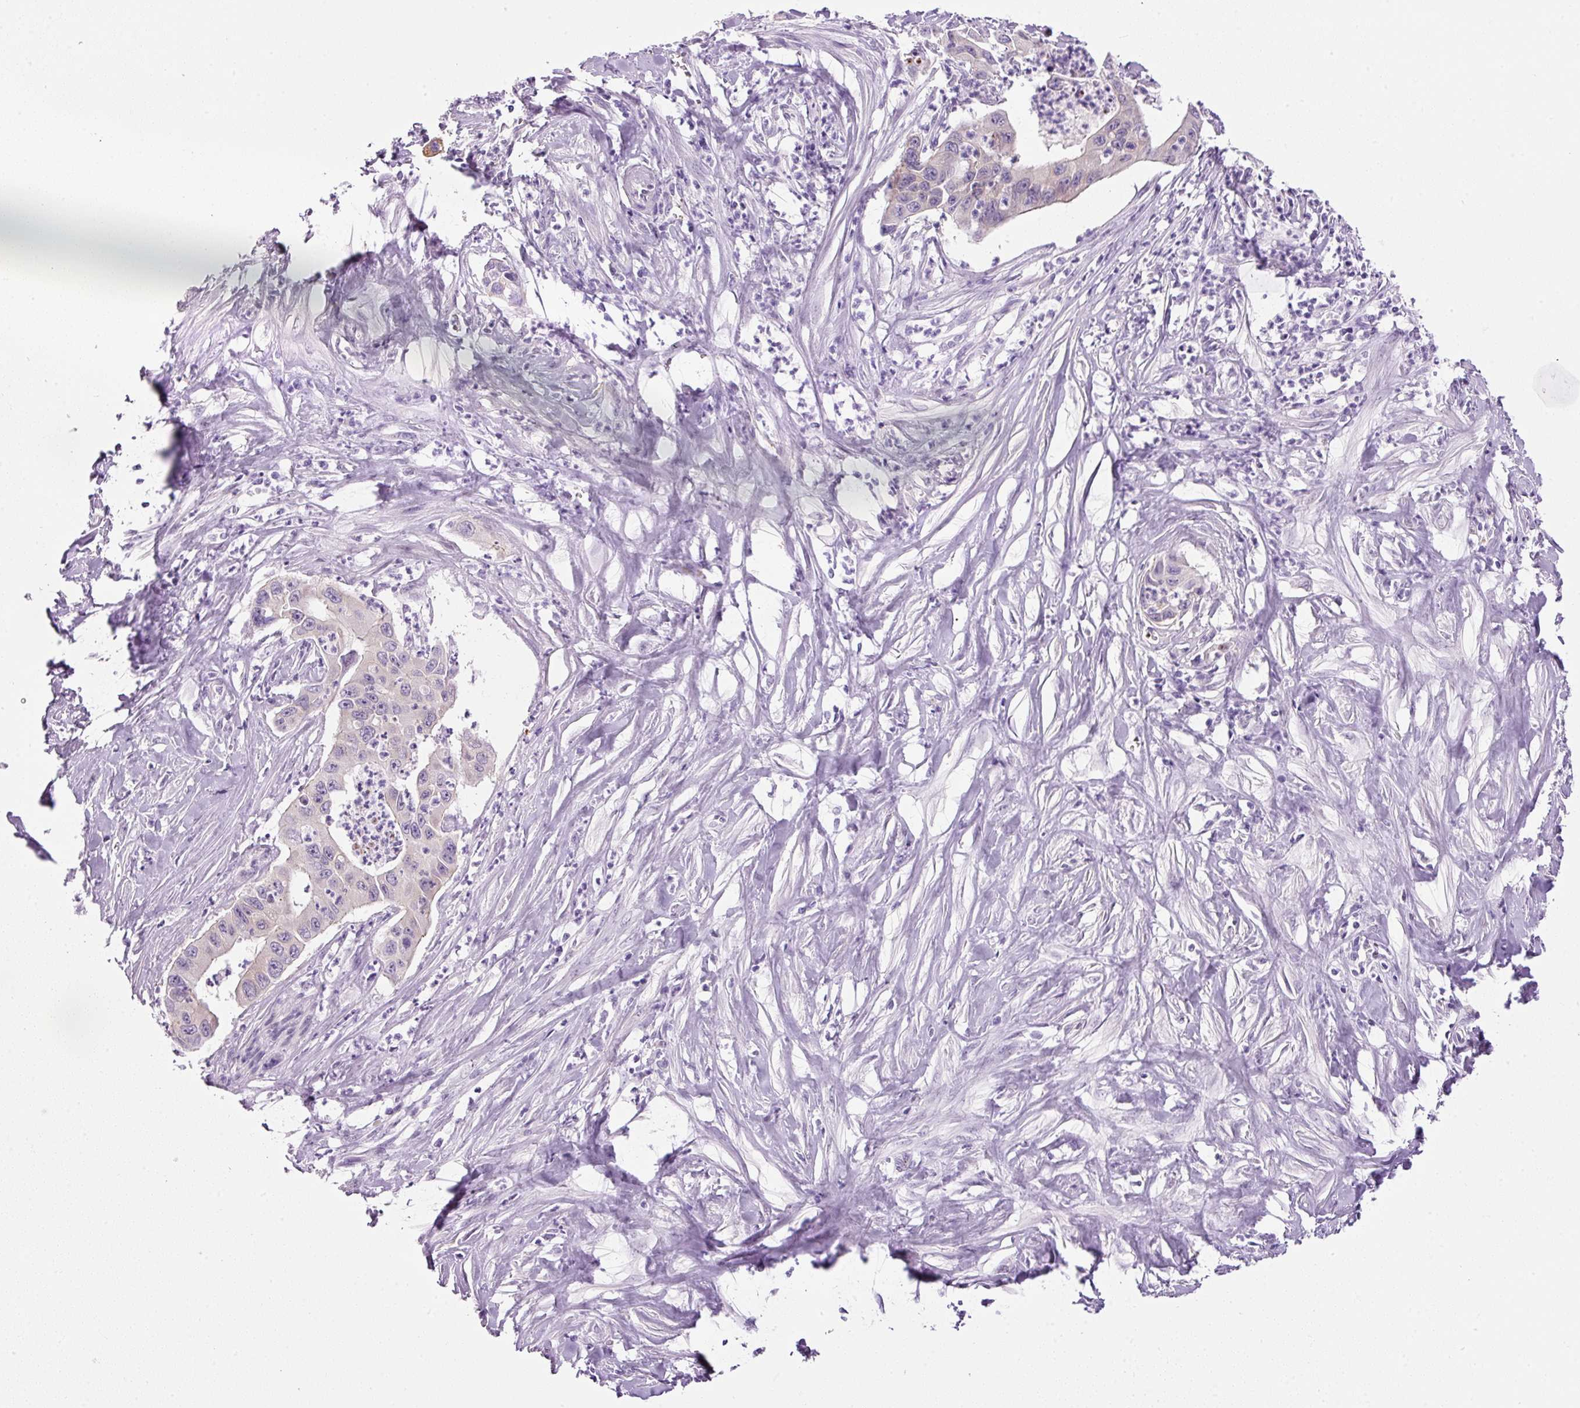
{"staining": {"intensity": "moderate", "quantity": "25%-75%", "location": "cytoplasmic/membranous"}, "tissue": "pancreatic cancer", "cell_type": "Tumor cells", "image_type": "cancer", "snomed": [{"axis": "morphology", "description": "Adenocarcinoma, NOS"}, {"axis": "topography", "description": "Pancreas"}], "caption": "IHC (DAB) staining of pancreatic adenocarcinoma reveals moderate cytoplasmic/membranous protein positivity in about 25%-75% of tumor cells.", "gene": "SRC", "patient": {"sex": "male", "age": 73}}